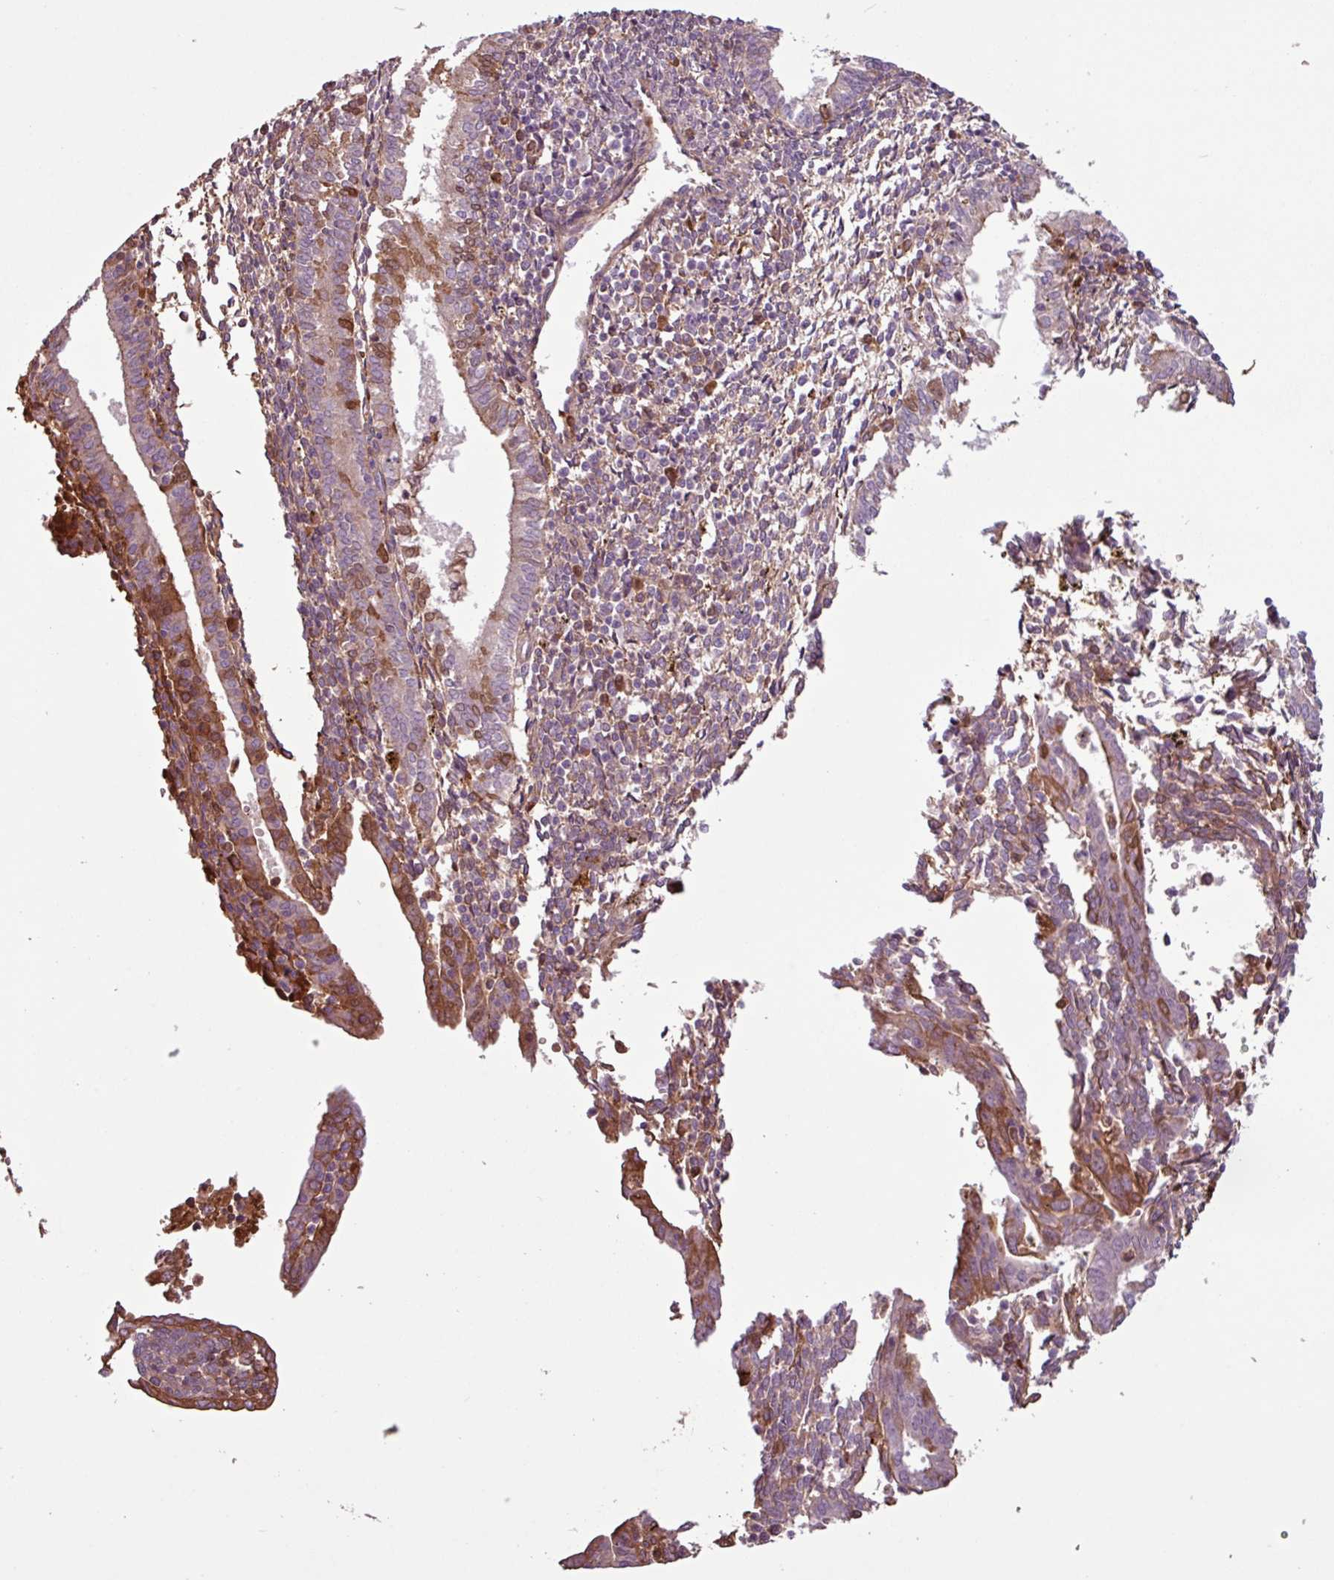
{"staining": {"intensity": "moderate", "quantity": "<25%", "location": "cytoplasmic/membranous"}, "tissue": "endometrium", "cell_type": "Cells in endometrial stroma", "image_type": "normal", "snomed": [{"axis": "morphology", "description": "Normal tissue, NOS"}, {"axis": "topography", "description": "Endometrium"}], "caption": "A brown stain highlights moderate cytoplasmic/membranous staining of a protein in cells in endometrial stroma of benign endometrium.", "gene": "C4A", "patient": {"sex": "female", "age": 41}}